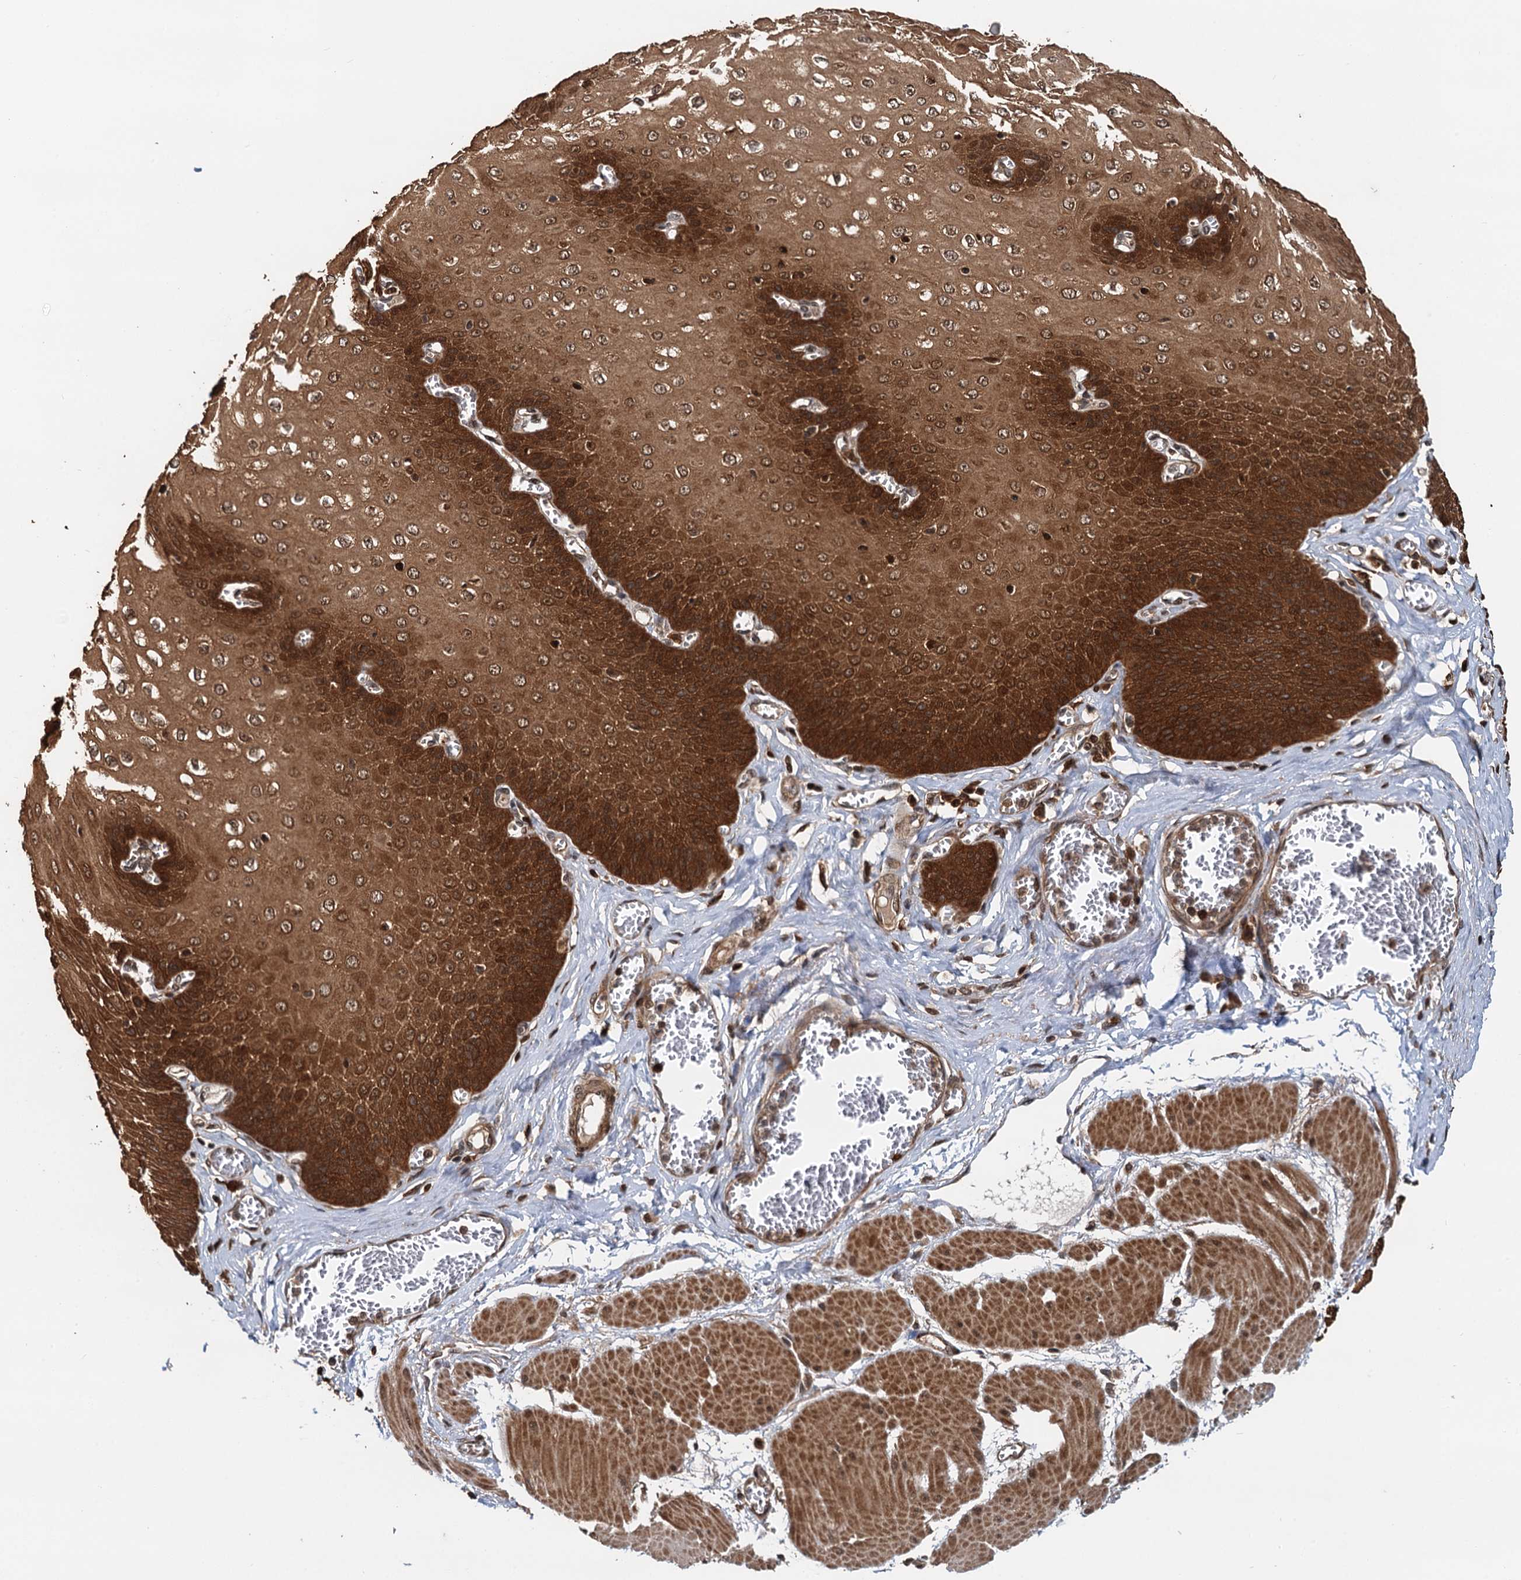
{"staining": {"intensity": "strong", "quantity": ">75%", "location": "cytoplasmic/membranous,nuclear"}, "tissue": "esophagus", "cell_type": "Squamous epithelial cells", "image_type": "normal", "snomed": [{"axis": "morphology", "description": "Normal tissue, NOS"}, {"axis": "topography", "description": "Esophagus"}], "caption": "Strong cytoplasmic/membranous,nuclear expression is seen in about >75% of squamous epithelial cells in normal esophagus.", "gene": "STUB1", "patient": {"sex": "male", "age": 60}}